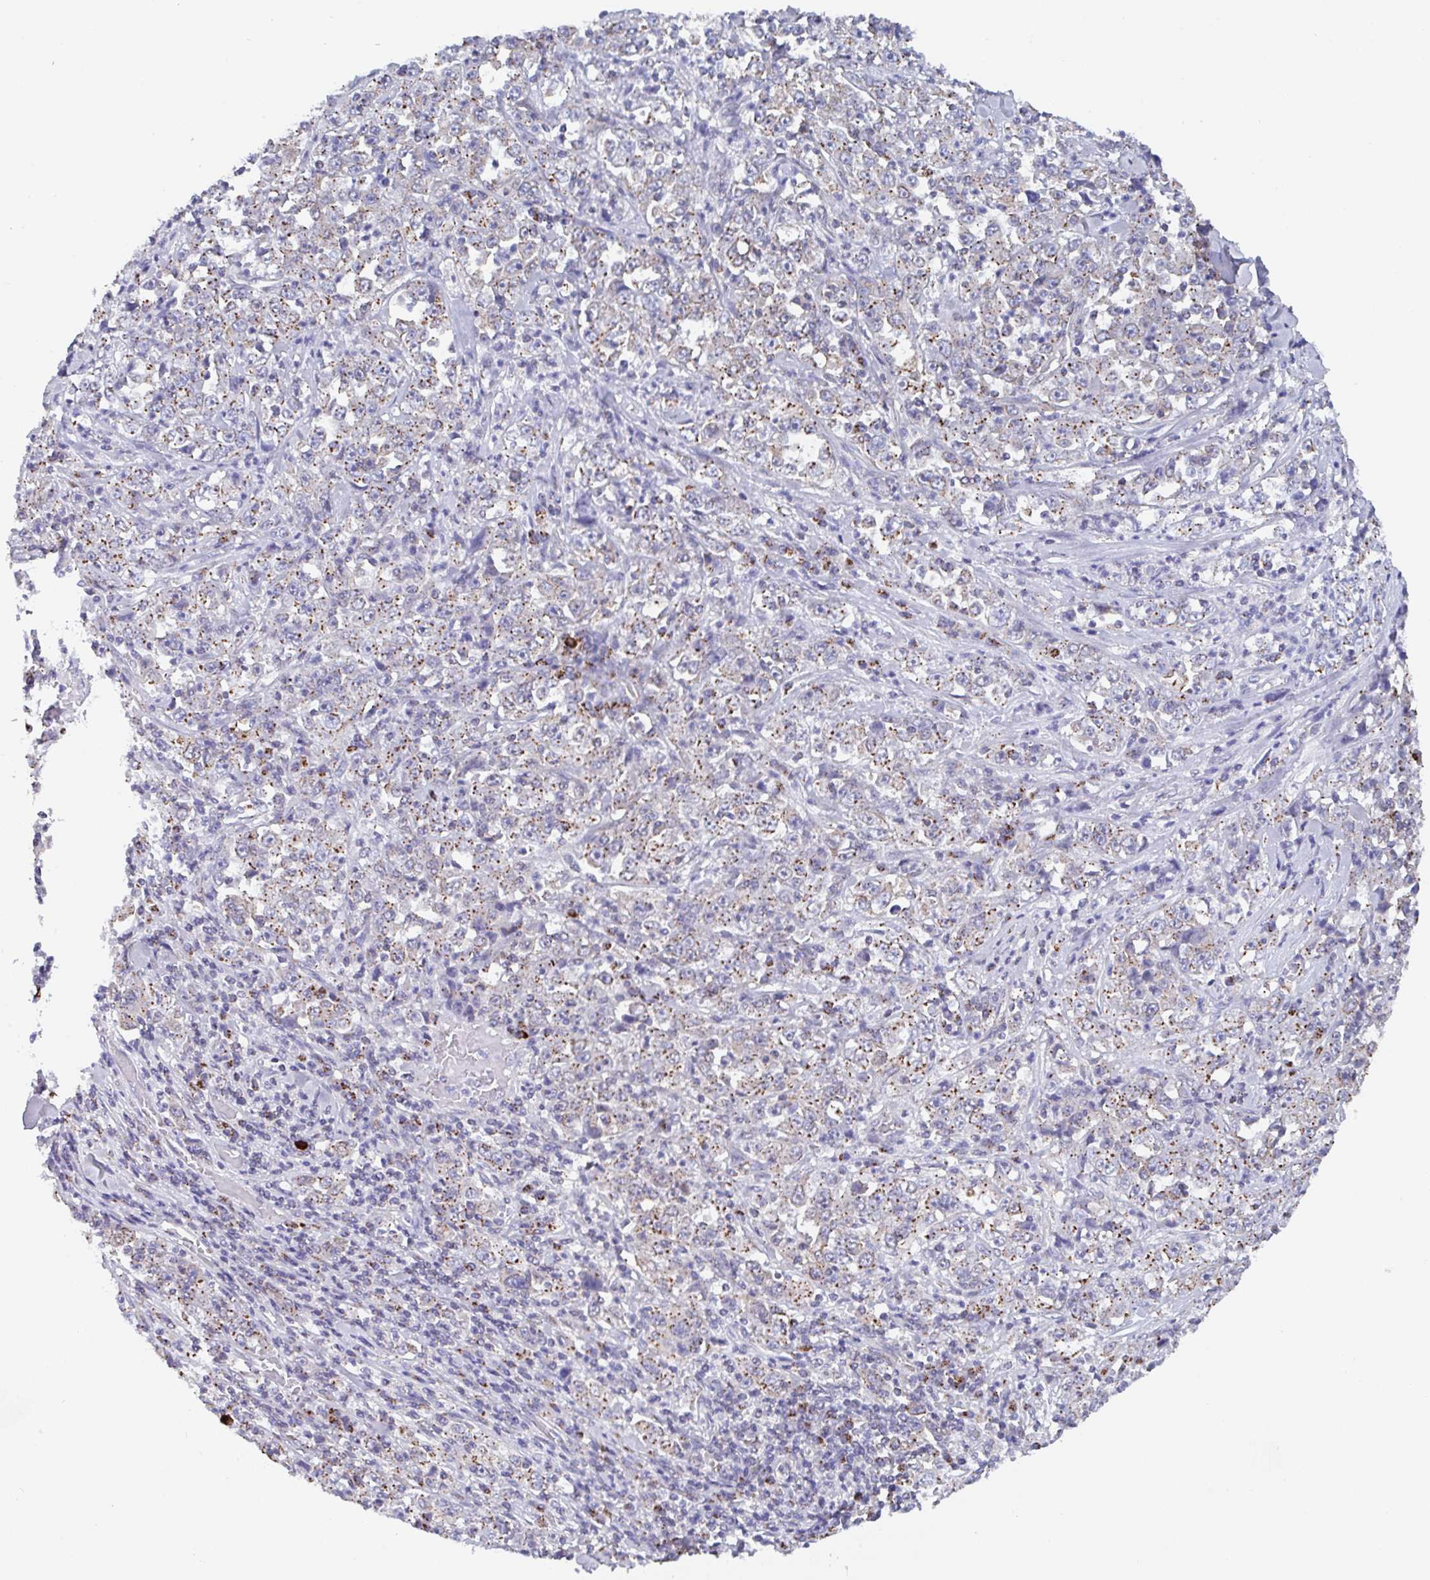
{"staining": {"intensity": "moderate", "quantity": "25%-75%", "location": "cytoplasmic/membranous"}, "tissue": "stomach cancer", "cell_type": "Tumor cells", "image_type": "cancer", "snomed": [{"axis": "morphology", "description": "Normal tissue, NOS"}, {"axis": "morphology", "description": "Adenocarcinoma, NOS"}, {"axis": "topography", "description": "Stomach, upper"}, {"axis": "topography", "description": "Stomach"}], "caption": "About 25%-75% of tumor cells in adenocarcinoma (stomach) demonstrate moderate cytoplasmic/membranous protein staining as visualized by brown immunohistochemical staining.", "gene": "PROSER3", "patient": {"sex": "male", "age": 59}}